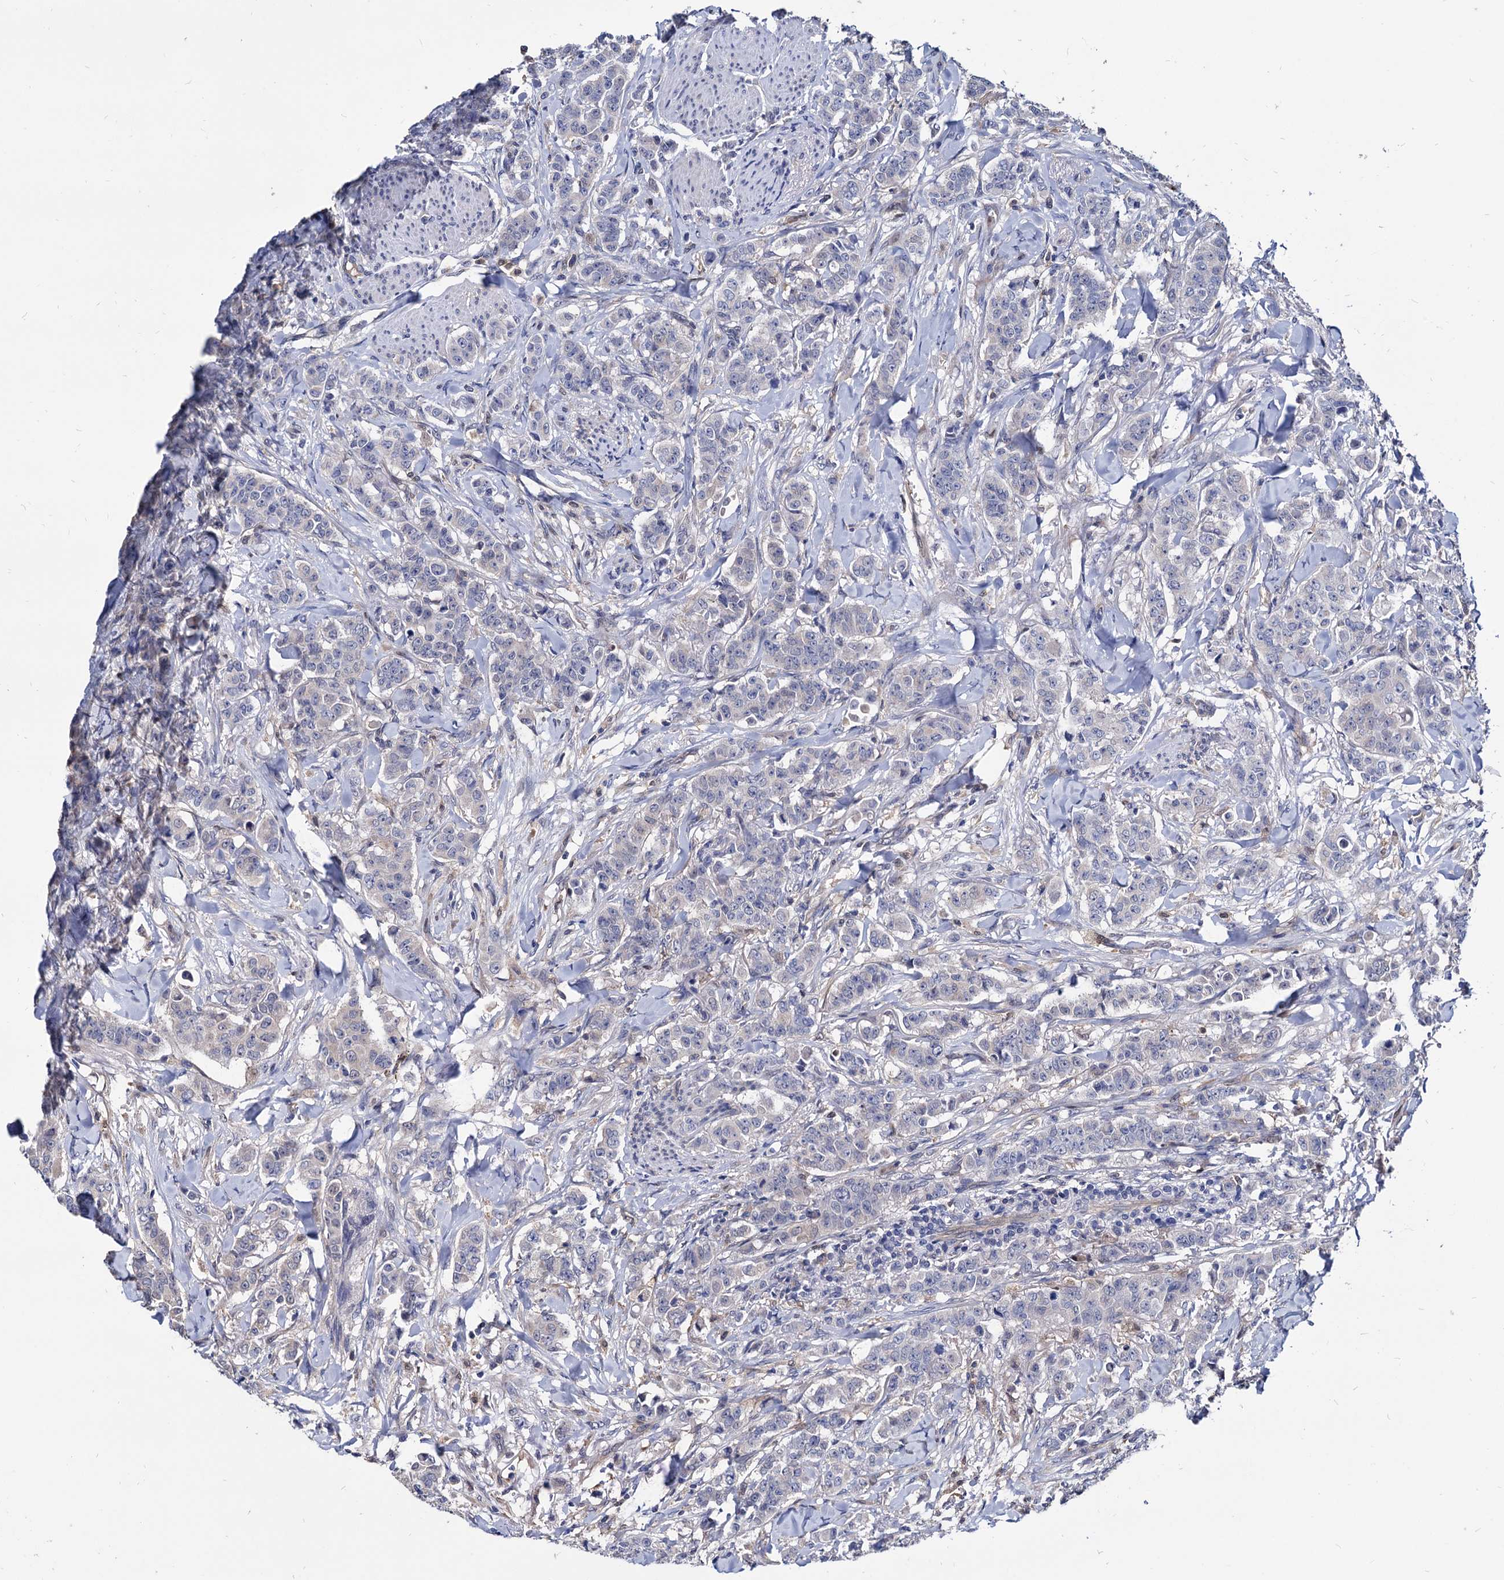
{"staining": {"intensity": "negative", "quantity": "none", "location": "none"}, "tissue": "breast cancer", "cell_type": "Tumor cells", "image_type": "cancer", "snomed": [{"axis": "morphology", "description": "Duct carcinoma"}, {"axis": "topography", "description": "Breast"}], "caption": "Immunohistochemical staining of human breast cancer reveals no significant staining in tumor cells.", "gene": "CPPED1", "patient": {"sex": "female", "age": 40}}